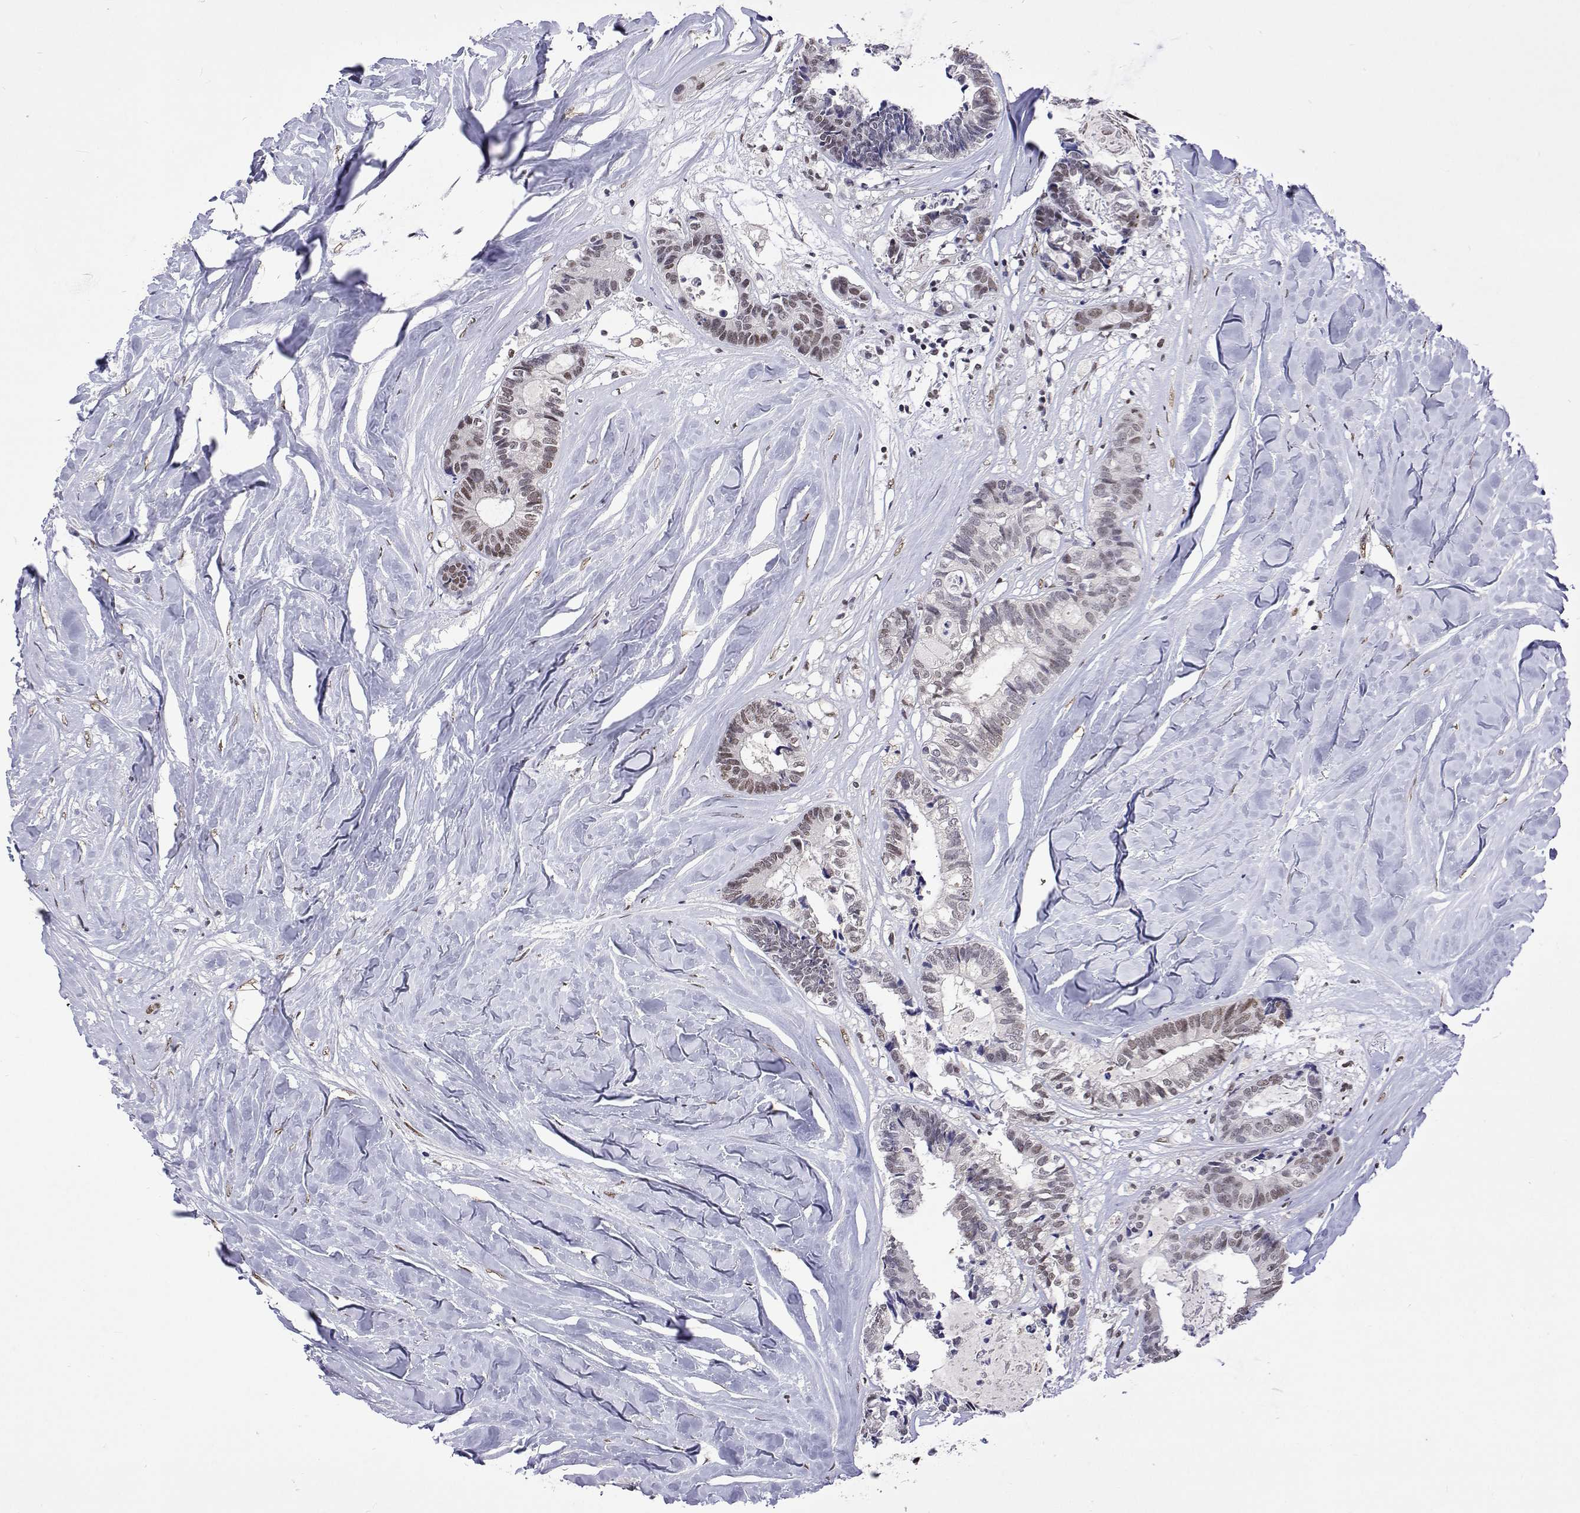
{"staining": {"intensity": "moderate", "quantity": "25%-75%", "location": "nuclear"}, "tissue": "colorectal cancer", "cell_type": "Tumor cells", "image_type": "cancer", "snomed": [{"axis": "morphology", "description": "Adenocarcinoma, NOS"}, {"axis": "topography", "description": "Colon"}, {"axis": "topography", "description": "Rectum"}], "caption": "This micrograph exhibits immunohistochemistry staining of colorectal cancer (adenocarcinoma), with medium moderate nuclear expression in about 25%-75% of tumor cells.", "gene": "HNRNPA0", "patient": {"sex": "male", "age": 57}}